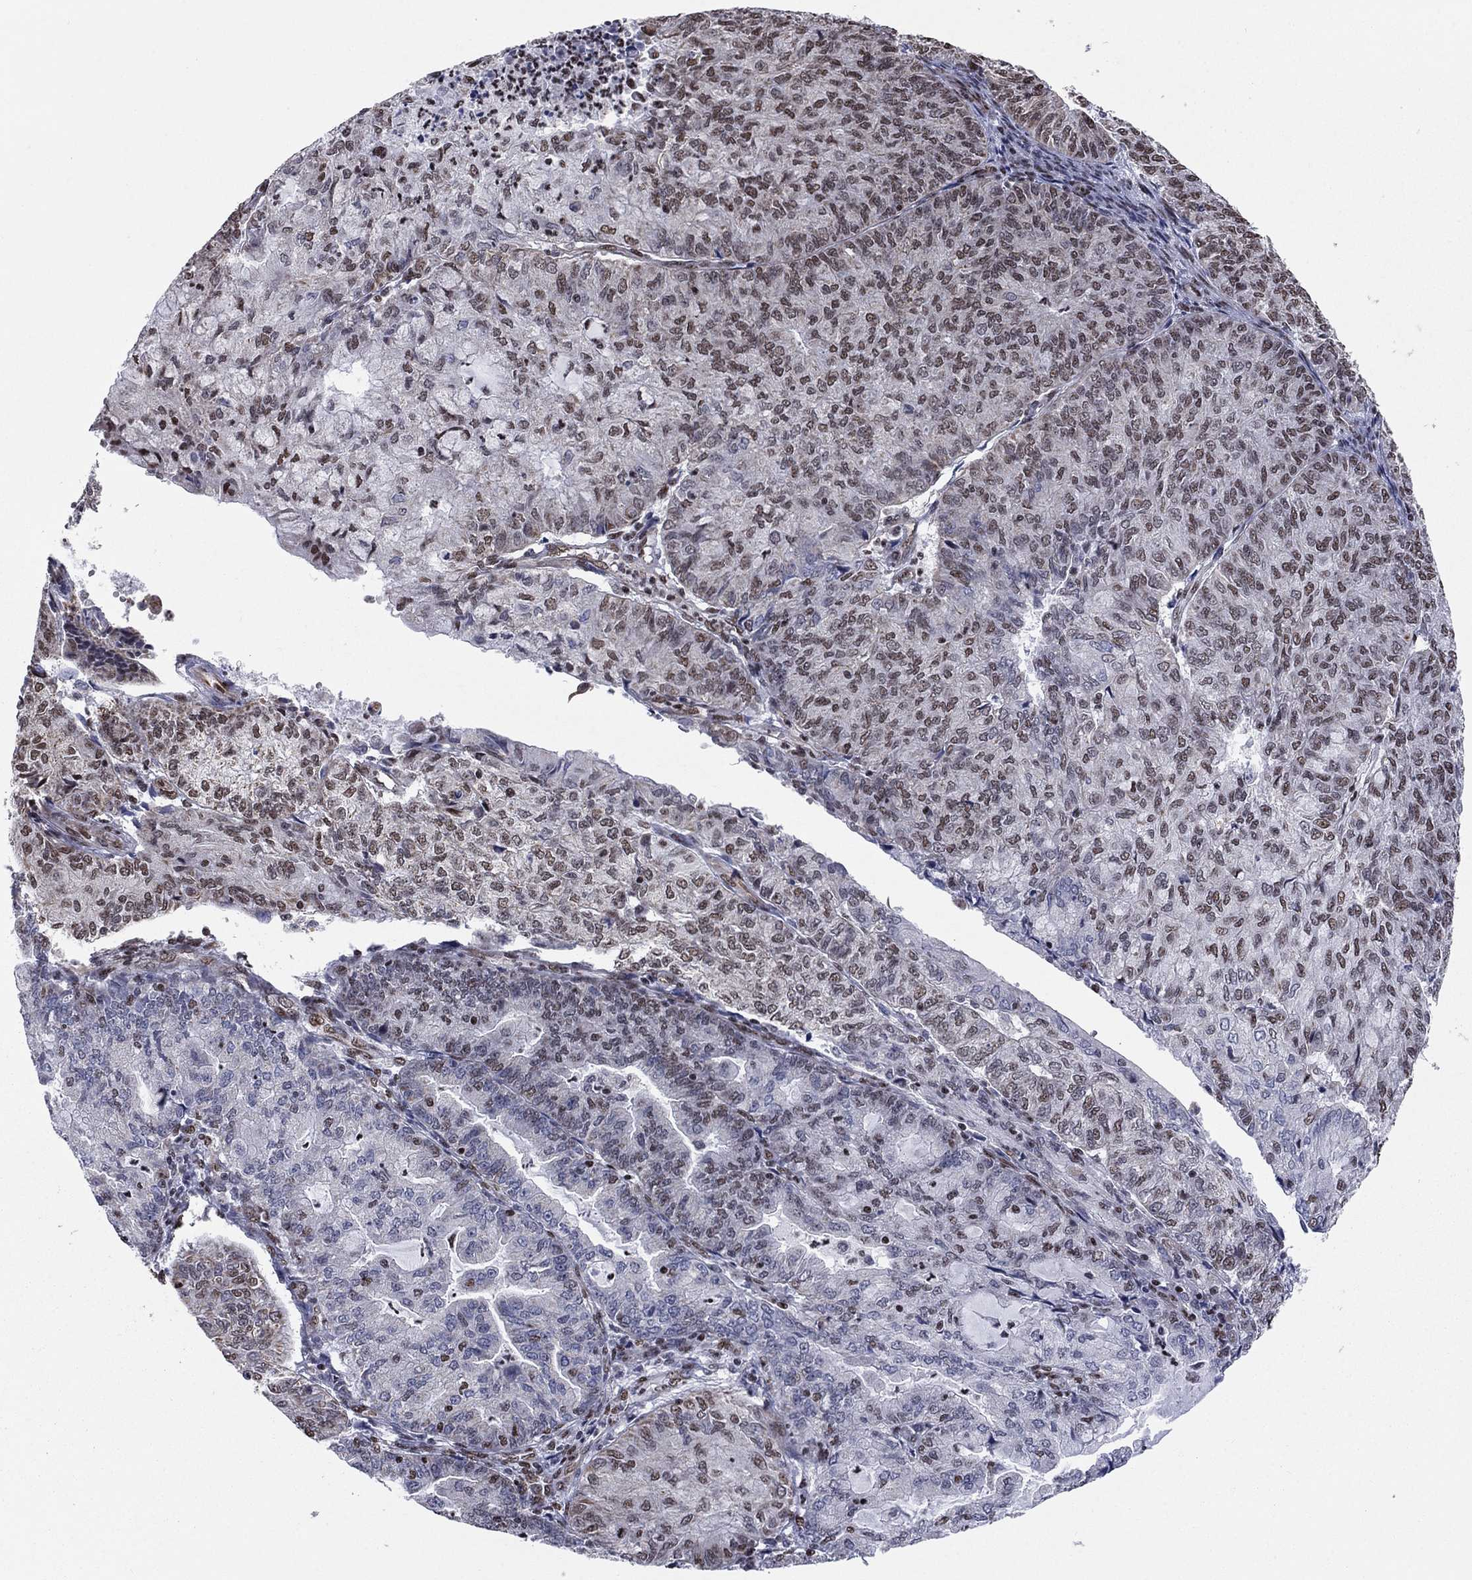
{"staining": {"intensity": "moderate", "quantity": "25%-75%", "location": "nuclear"}, "tissue": "endometrial cancer", "cell_type": "Tumor cells", "image_type": "cancer", "snomed": [{"axis": "morphology", "description": "Adenocarcinoma, NOS"}, {"axis": "topography", "description": "Endometrium"}], "caption": "About 25%-75% of tumor cells in human adenocarcinoma (endometrial) exhibit moderate nuclear protein expression as visualized by brown immunohistochemical staining.", "gene": "N4BP2", "patient": {"sex": "female", "age": 82}}